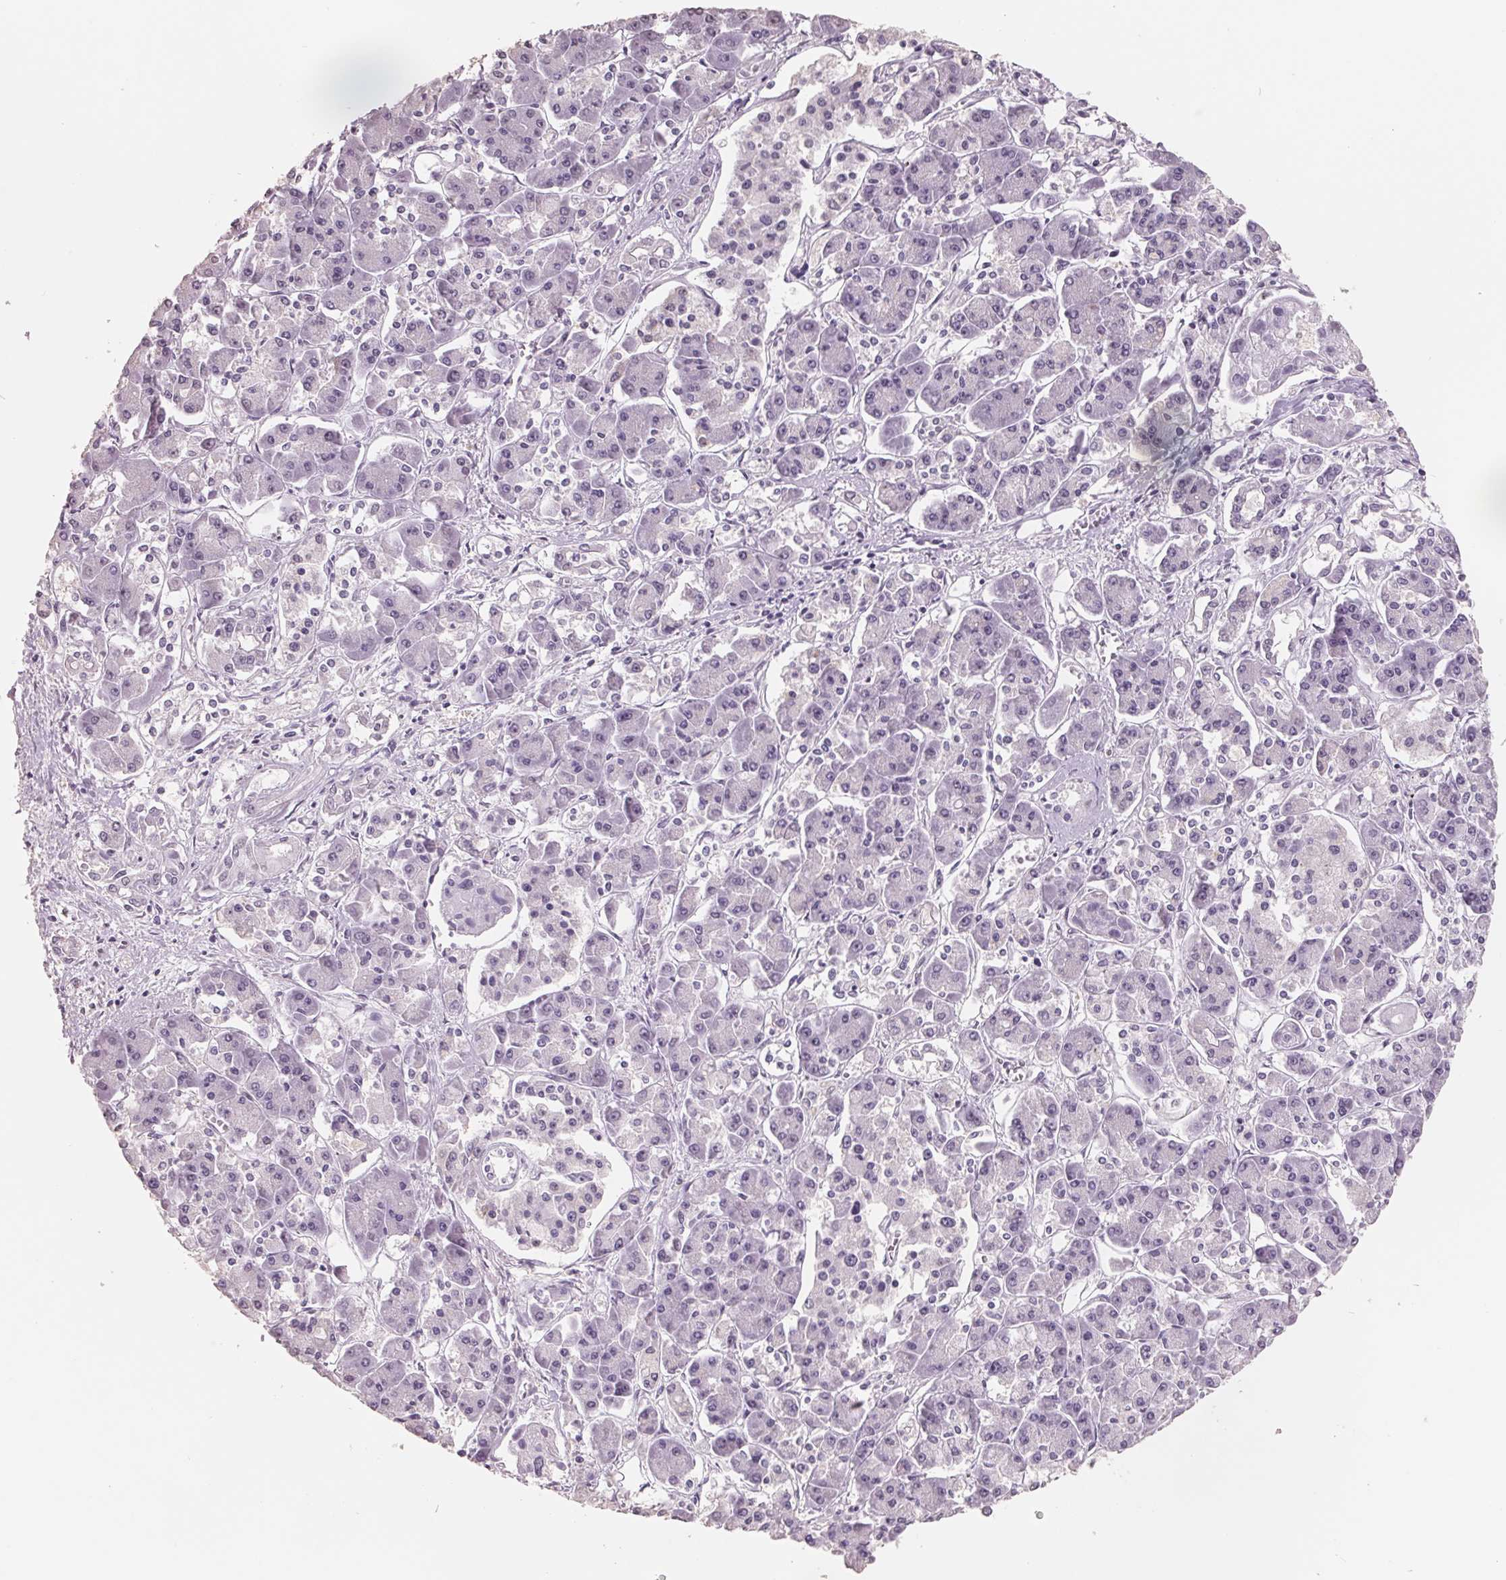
{"staining": {"intensity": "negative", "quantity": "none", "location": "none"}, "tissue": "pancreatic cancer", "cell_type": "Tumor cells", "image_type": "cancer", "snomed": [{"axis": "morphology", "description": "Adenocarcinoma, NOS"}, {"axis": "topography", "description": "Pancreas"}], "caption": "A histopathology image of human pancreatic adenocarcinoma is negative for staining in tumor cells.", "gene": "FTCD", "patient": {"sex": "male", "age": 85}}